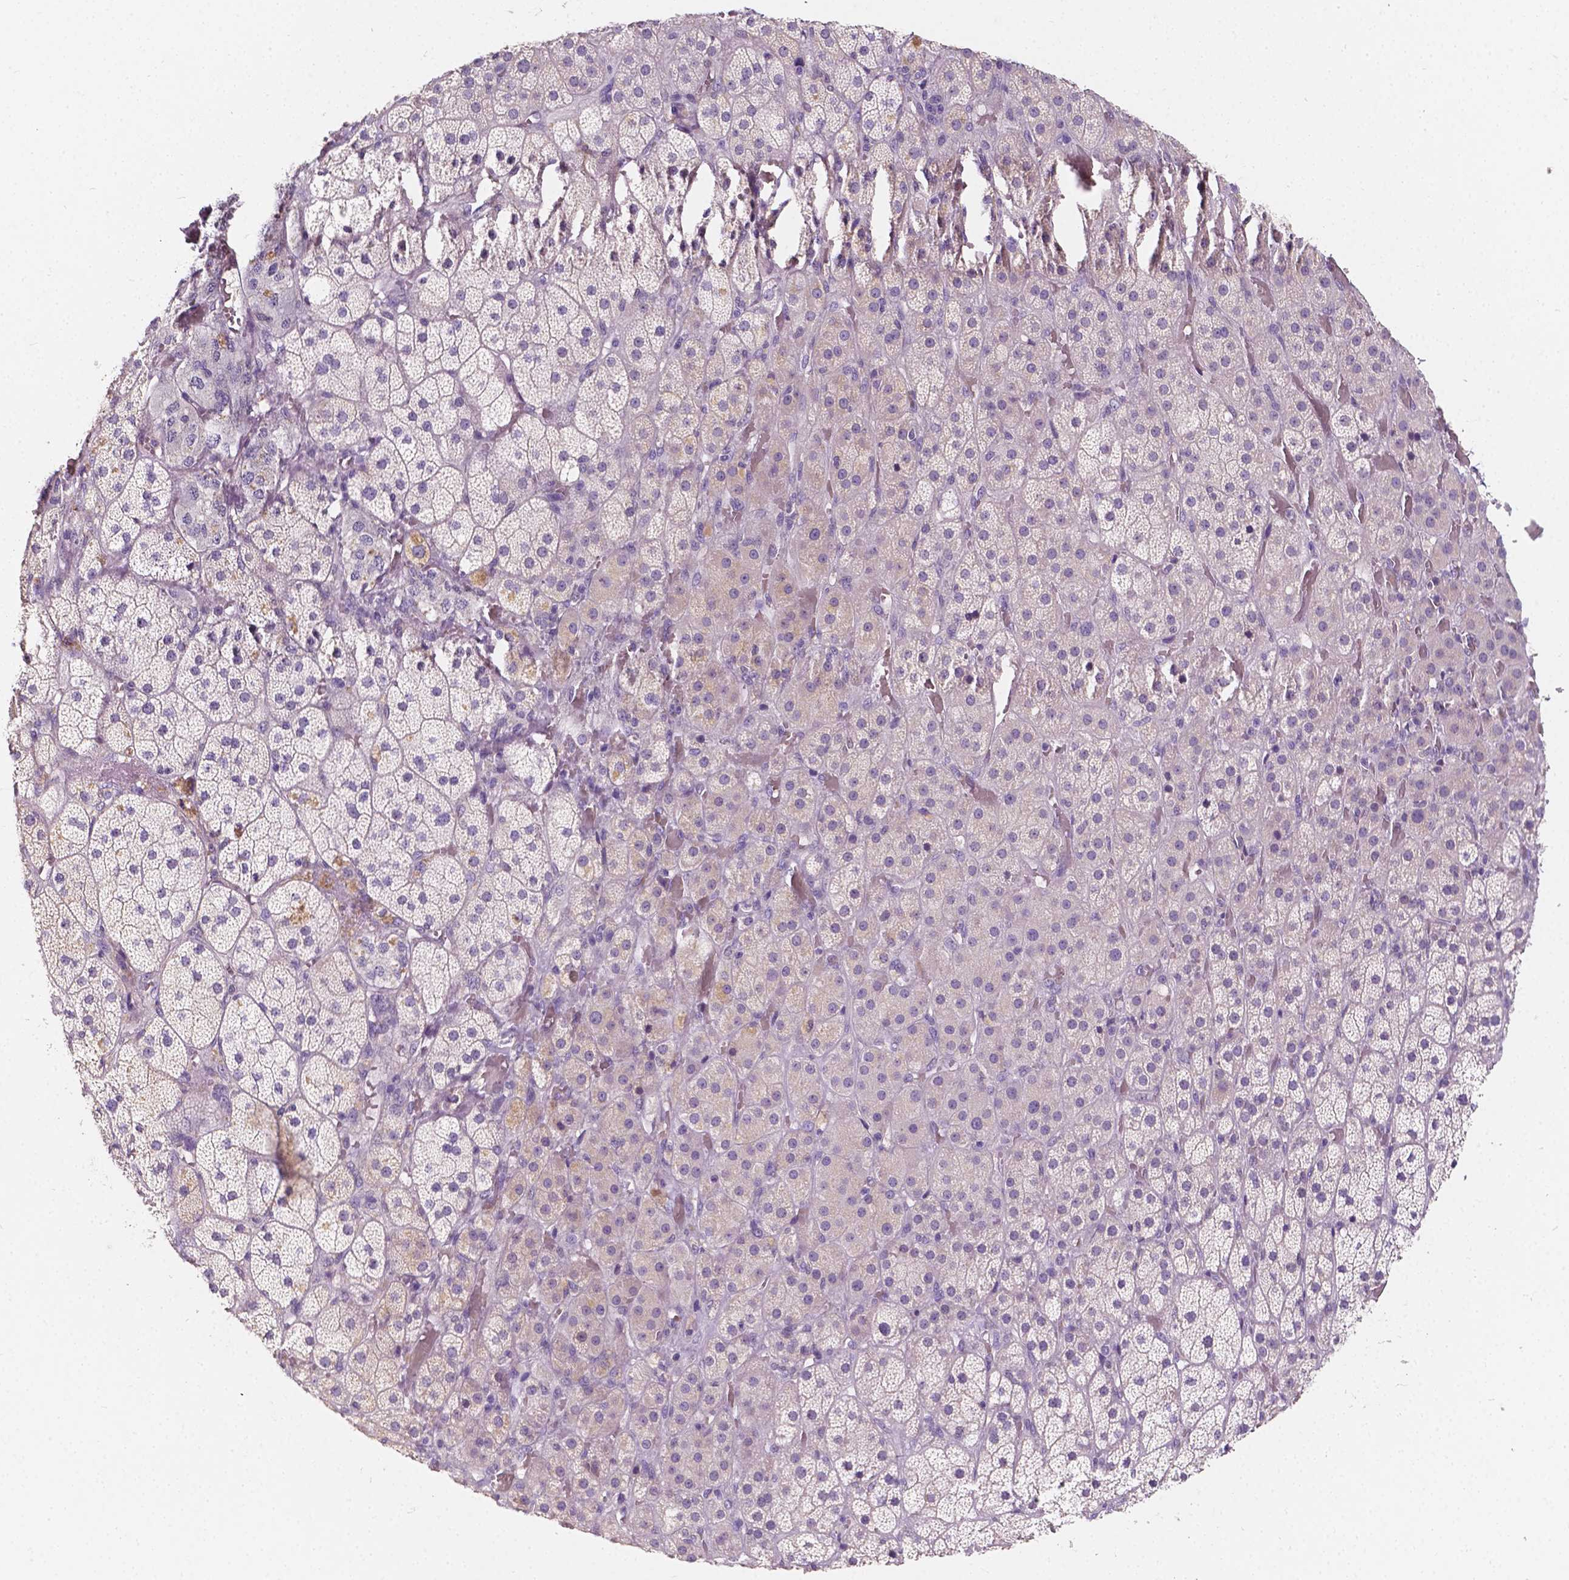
{"staining": {"intensity": "negative", "quantity": "none", "location": "none"}, "tissue": "adrenal gland", "cell_type": "Glandular cells", "image_type": "normal", "snomed": [{"axis": "morphology", "description": "Normal tissue, NOS"}, {"axis": "topography", "description": "Adrenal gland"}], "caption": "Immunohistochemistry (IHC) of benign human adrenal gland displays no positivity in glandular cells. (Immunohistochemistry, brightfield microscopy, high magnification).", "gene": "SLC22A4", "patient": {"sex": "male", "age": 57}}